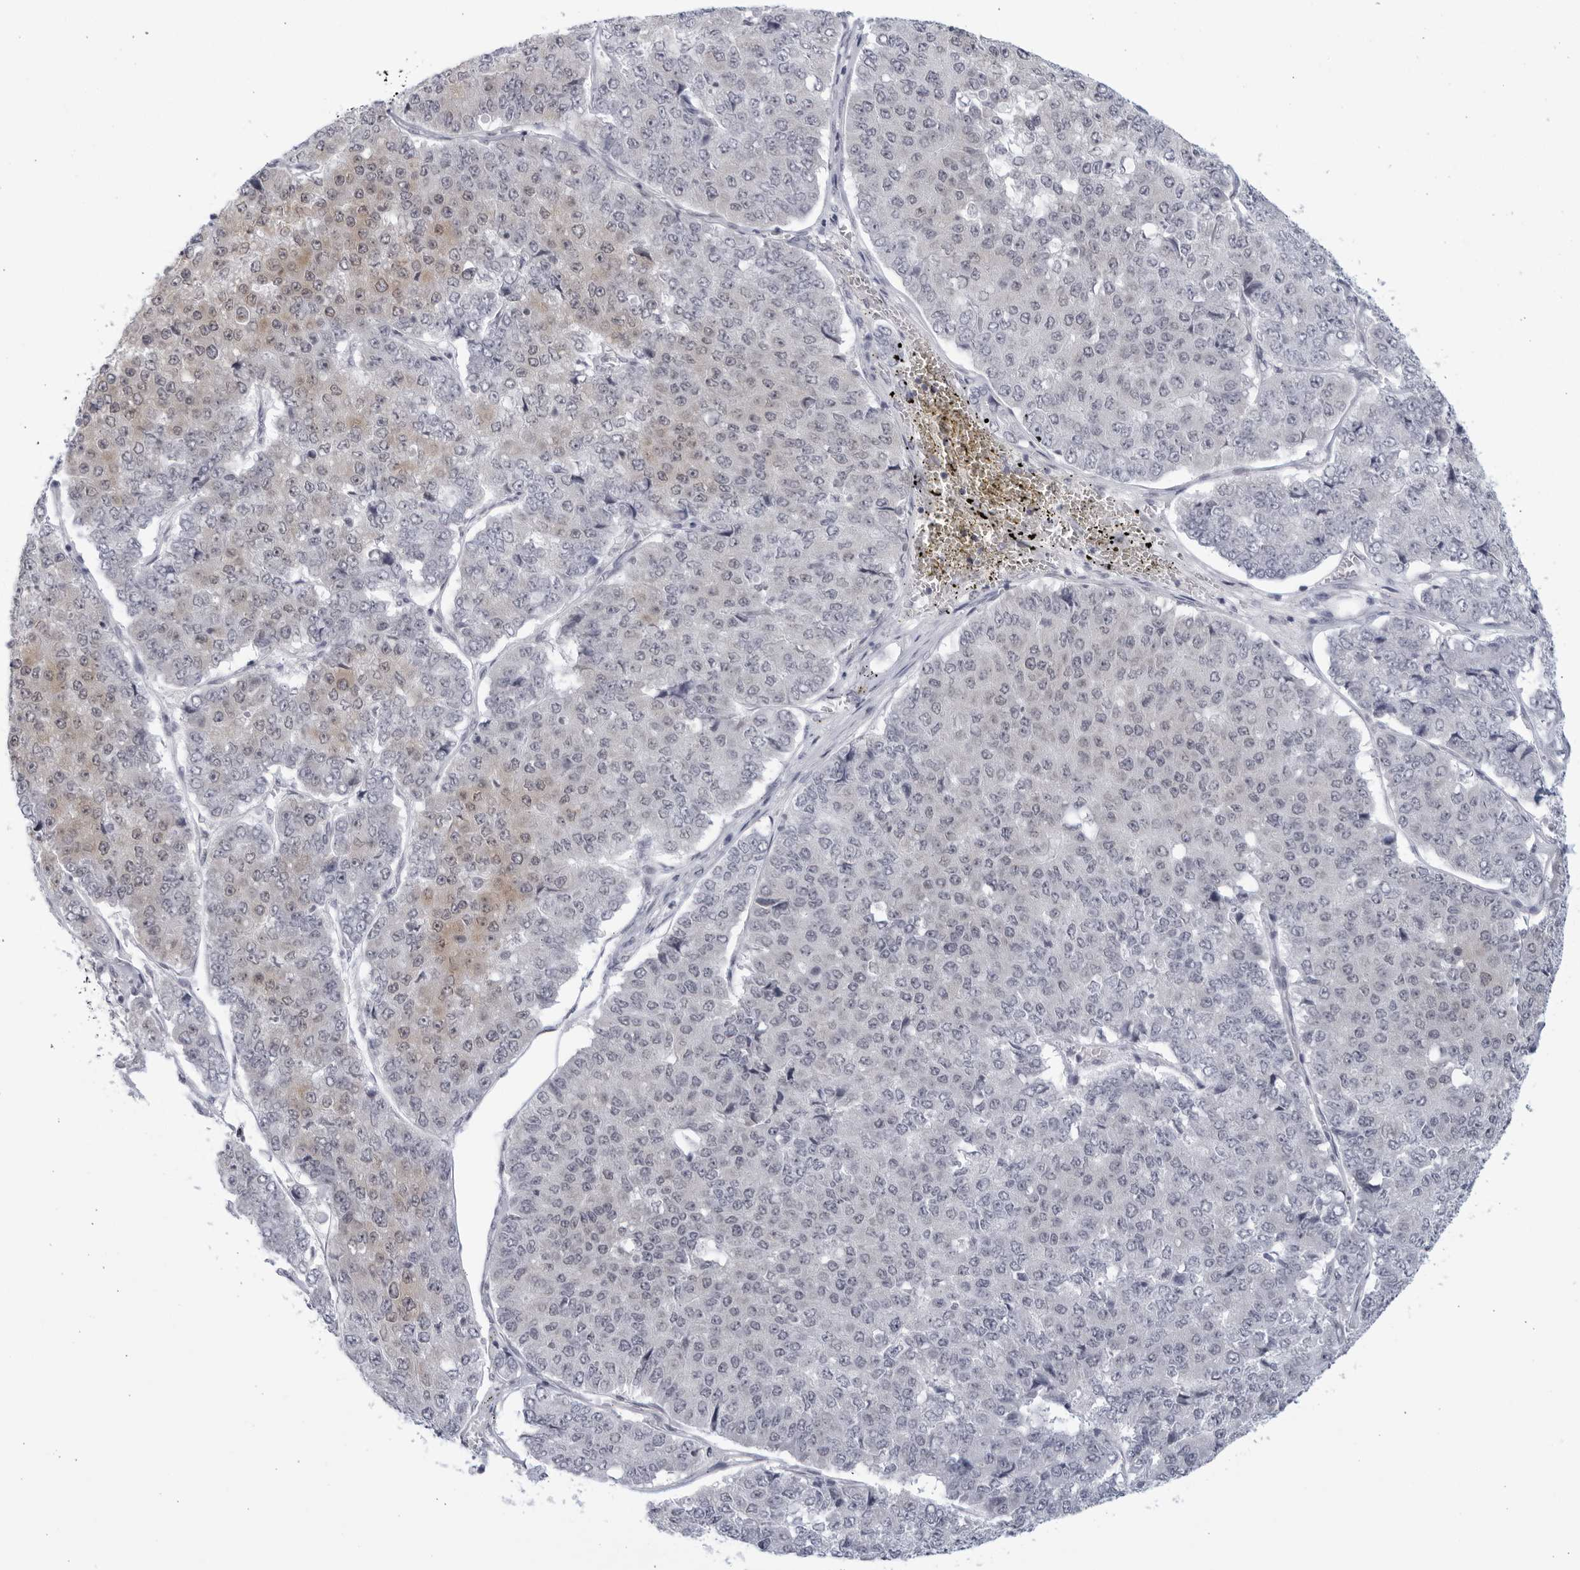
{"staining": {"intensity": "weak", "quantity": "<25%", "location": "cytoplasmic/membranous"}, "tissue": "pancreatic cancer", "cell_type": "Tumor cells", "image_type": "cancer", "snomed": [{"axis": "morphology", "description": "Adenocarcinoma, NOS"}, {"axis": "topography", "description": "Pancreas"}], "caption": "An image of pancreatic cancer (adenocarcinoma) stained for a protein shows no brown staining in tumor cells. (DAB (3,3'-diaminobenzidine) immunohistochemistry (IHC) visualized using brightfield microscopy, high magnification).", "gene": "WDTC1", "patient": {"sex": "male", "age": 50}}